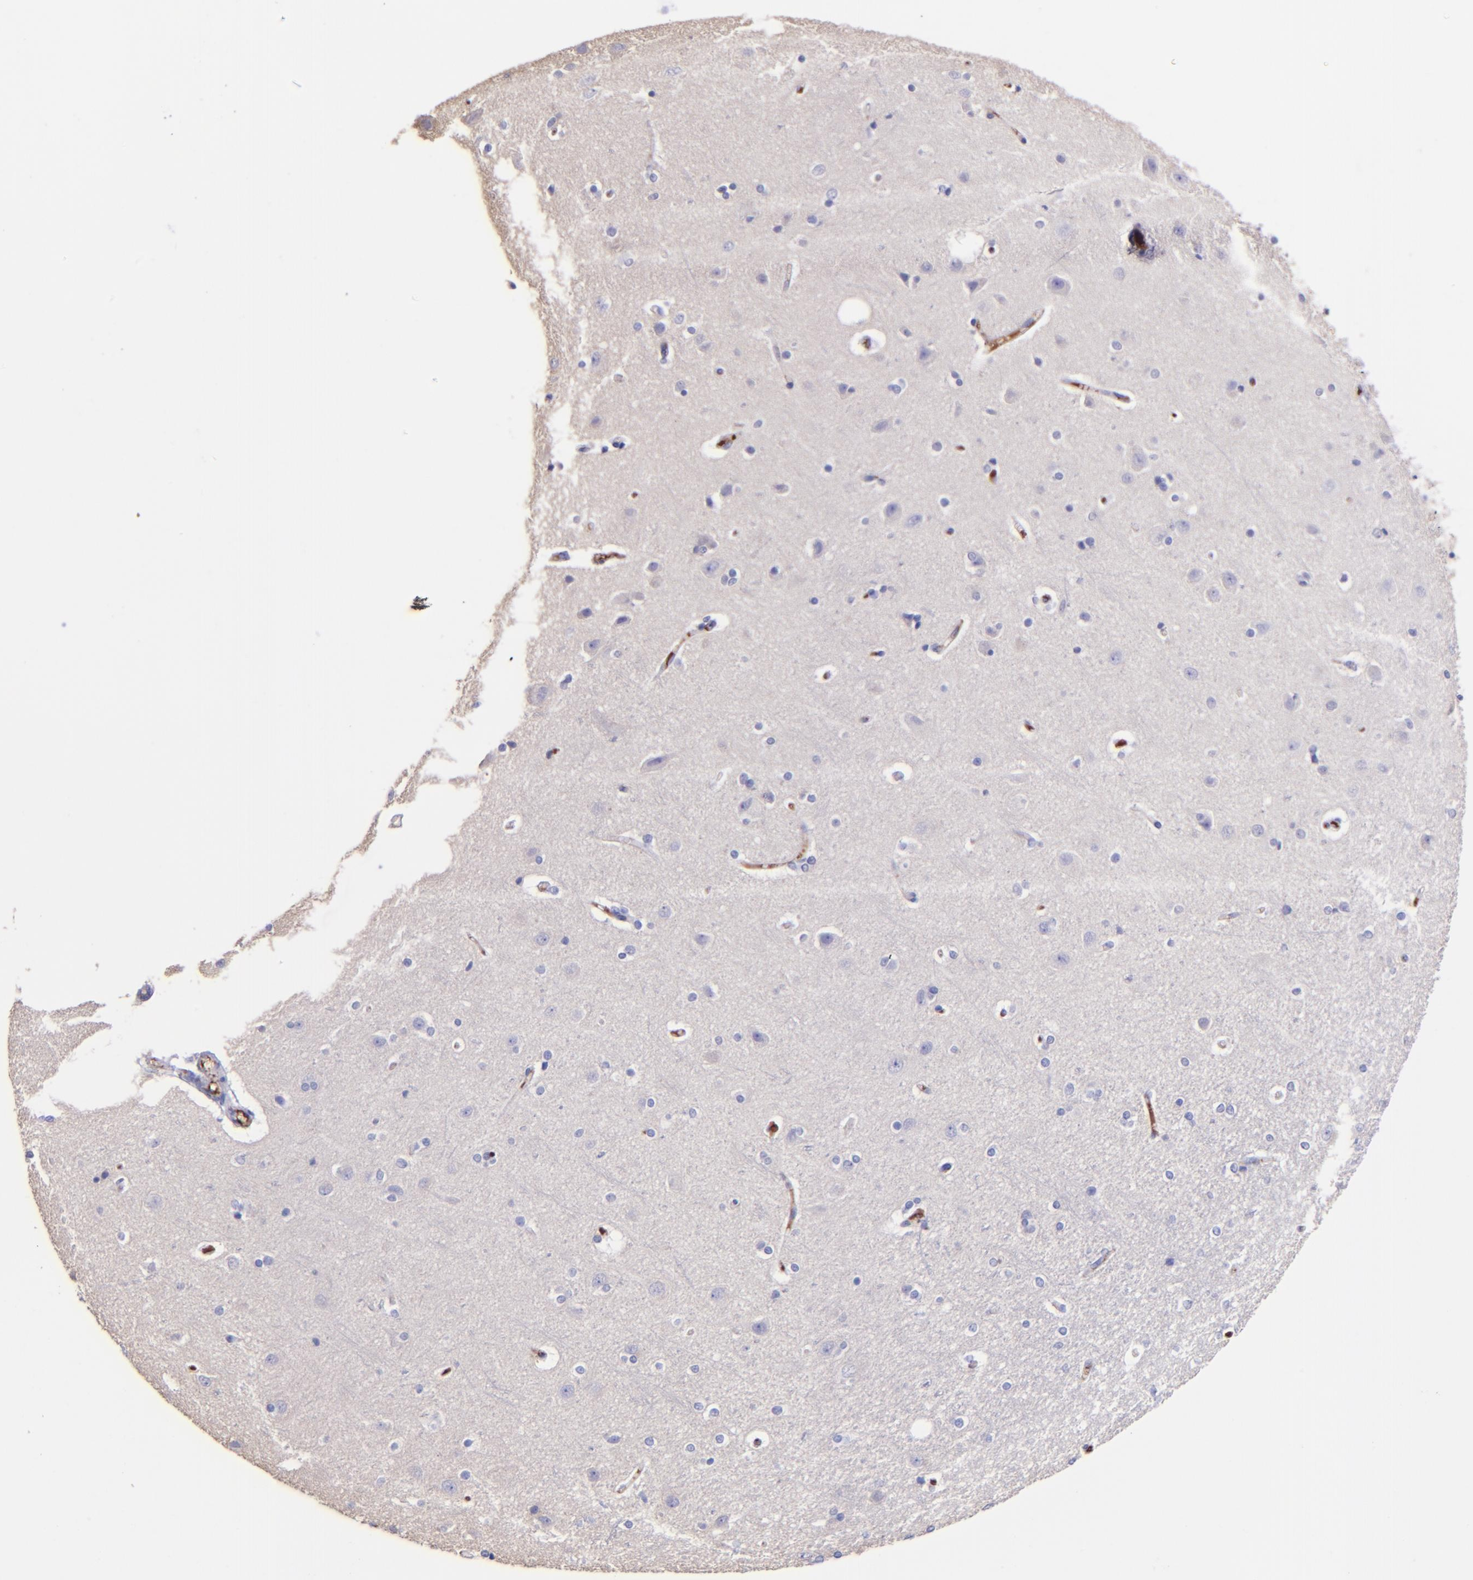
{"staining": {"intensity": "negative", "quantity": "none", "location": "none"}, "tissue": "cerebral cortex", "cell_type": "Endothelial cells", "image_type": "normal", "snomed": [{"axis": "morphology", "description": "Normal tissue, NOS"}, {"axis": "topography", "description": "Cerebral cortex"}], "caption": "Immunohistochemistry (IHC) micrograph of unremarkable cerebral cortex stained for a protein (brown), which displays no expression in endothelial cells.", "gene": "KNG1", "patient": {"sex": "female", "age": 54}}